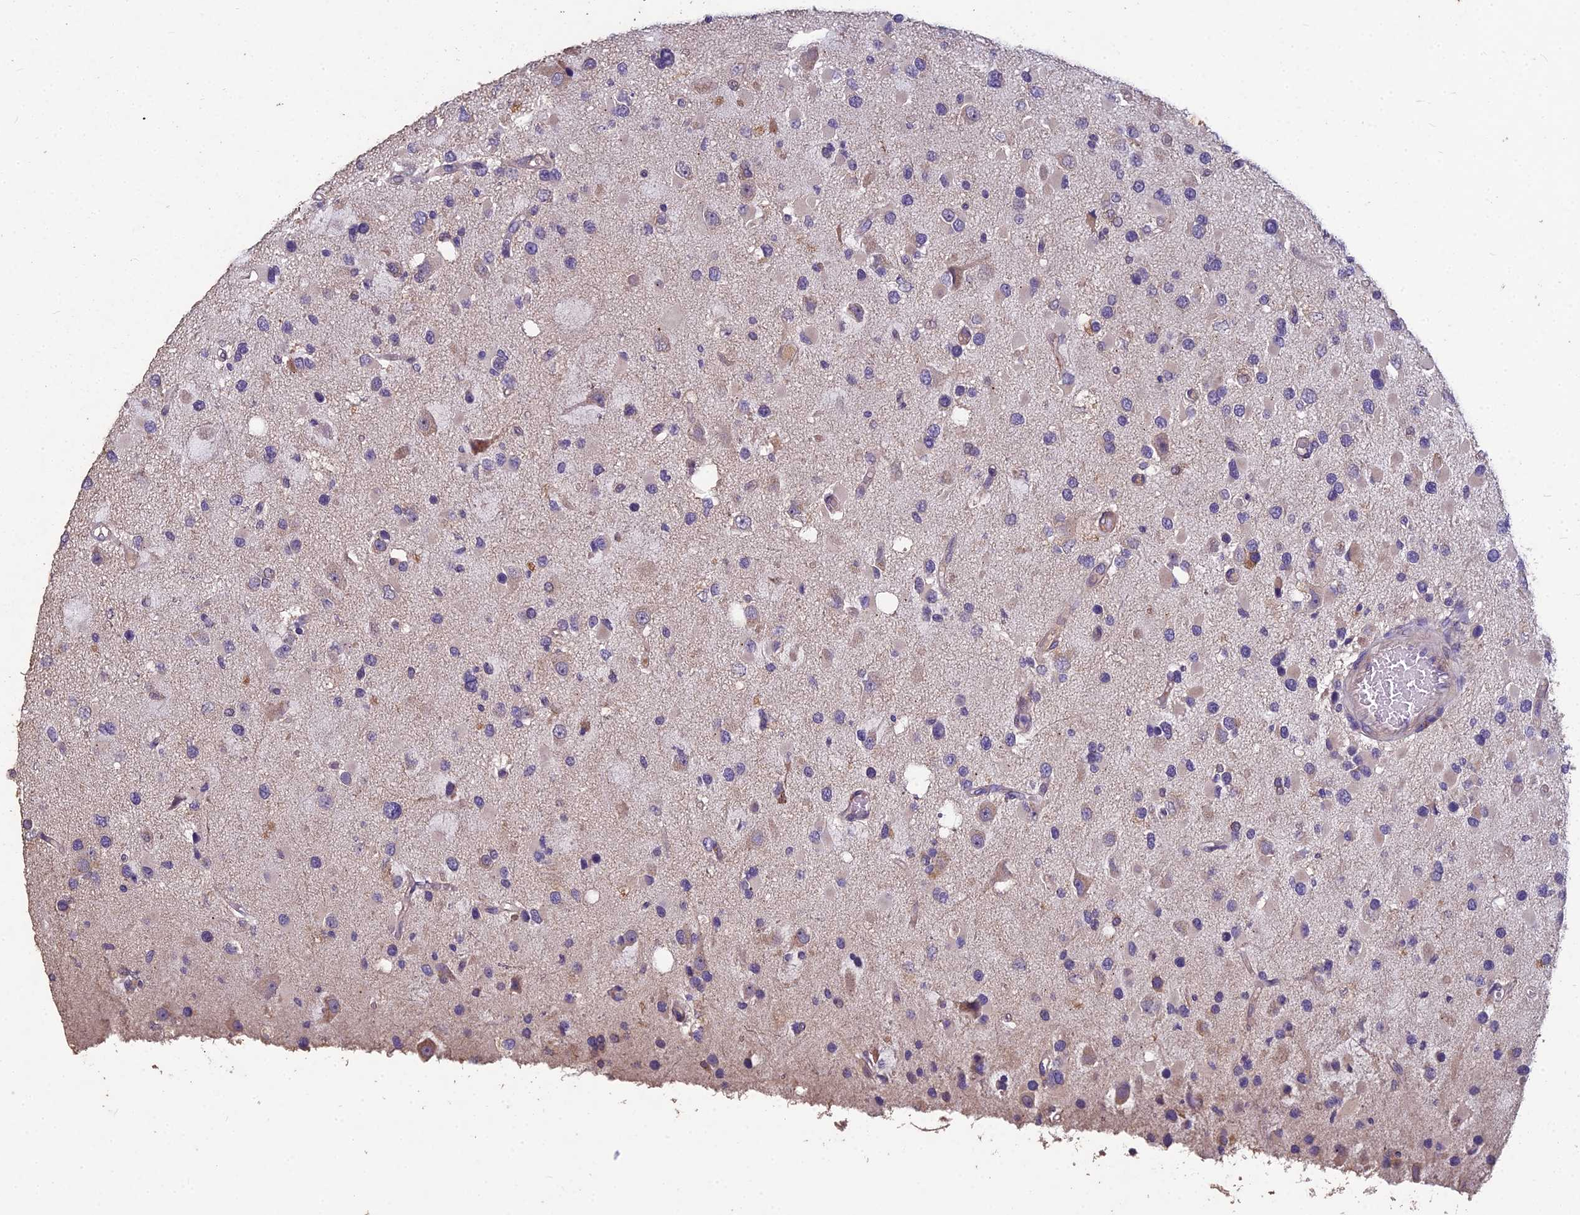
{"staining": {"intensity": "weak", "quantity": "<25%", "location": "cytoplasmic/membranous"}, "tissue": "glioma", "cell_type": "Tumor cells", "image_type": "cancer", "snomed": [{"axis": "morphology", "description": "Glioma, malignant, High grade"}, {"axis": "topography", "description": "Brain"}], "caption": "Image shows no significant protein staining in tumor cells of malignant glioma (high-grade).", "gene": "CEACAM16", "patient": {"sex": "male", "age": 53}}